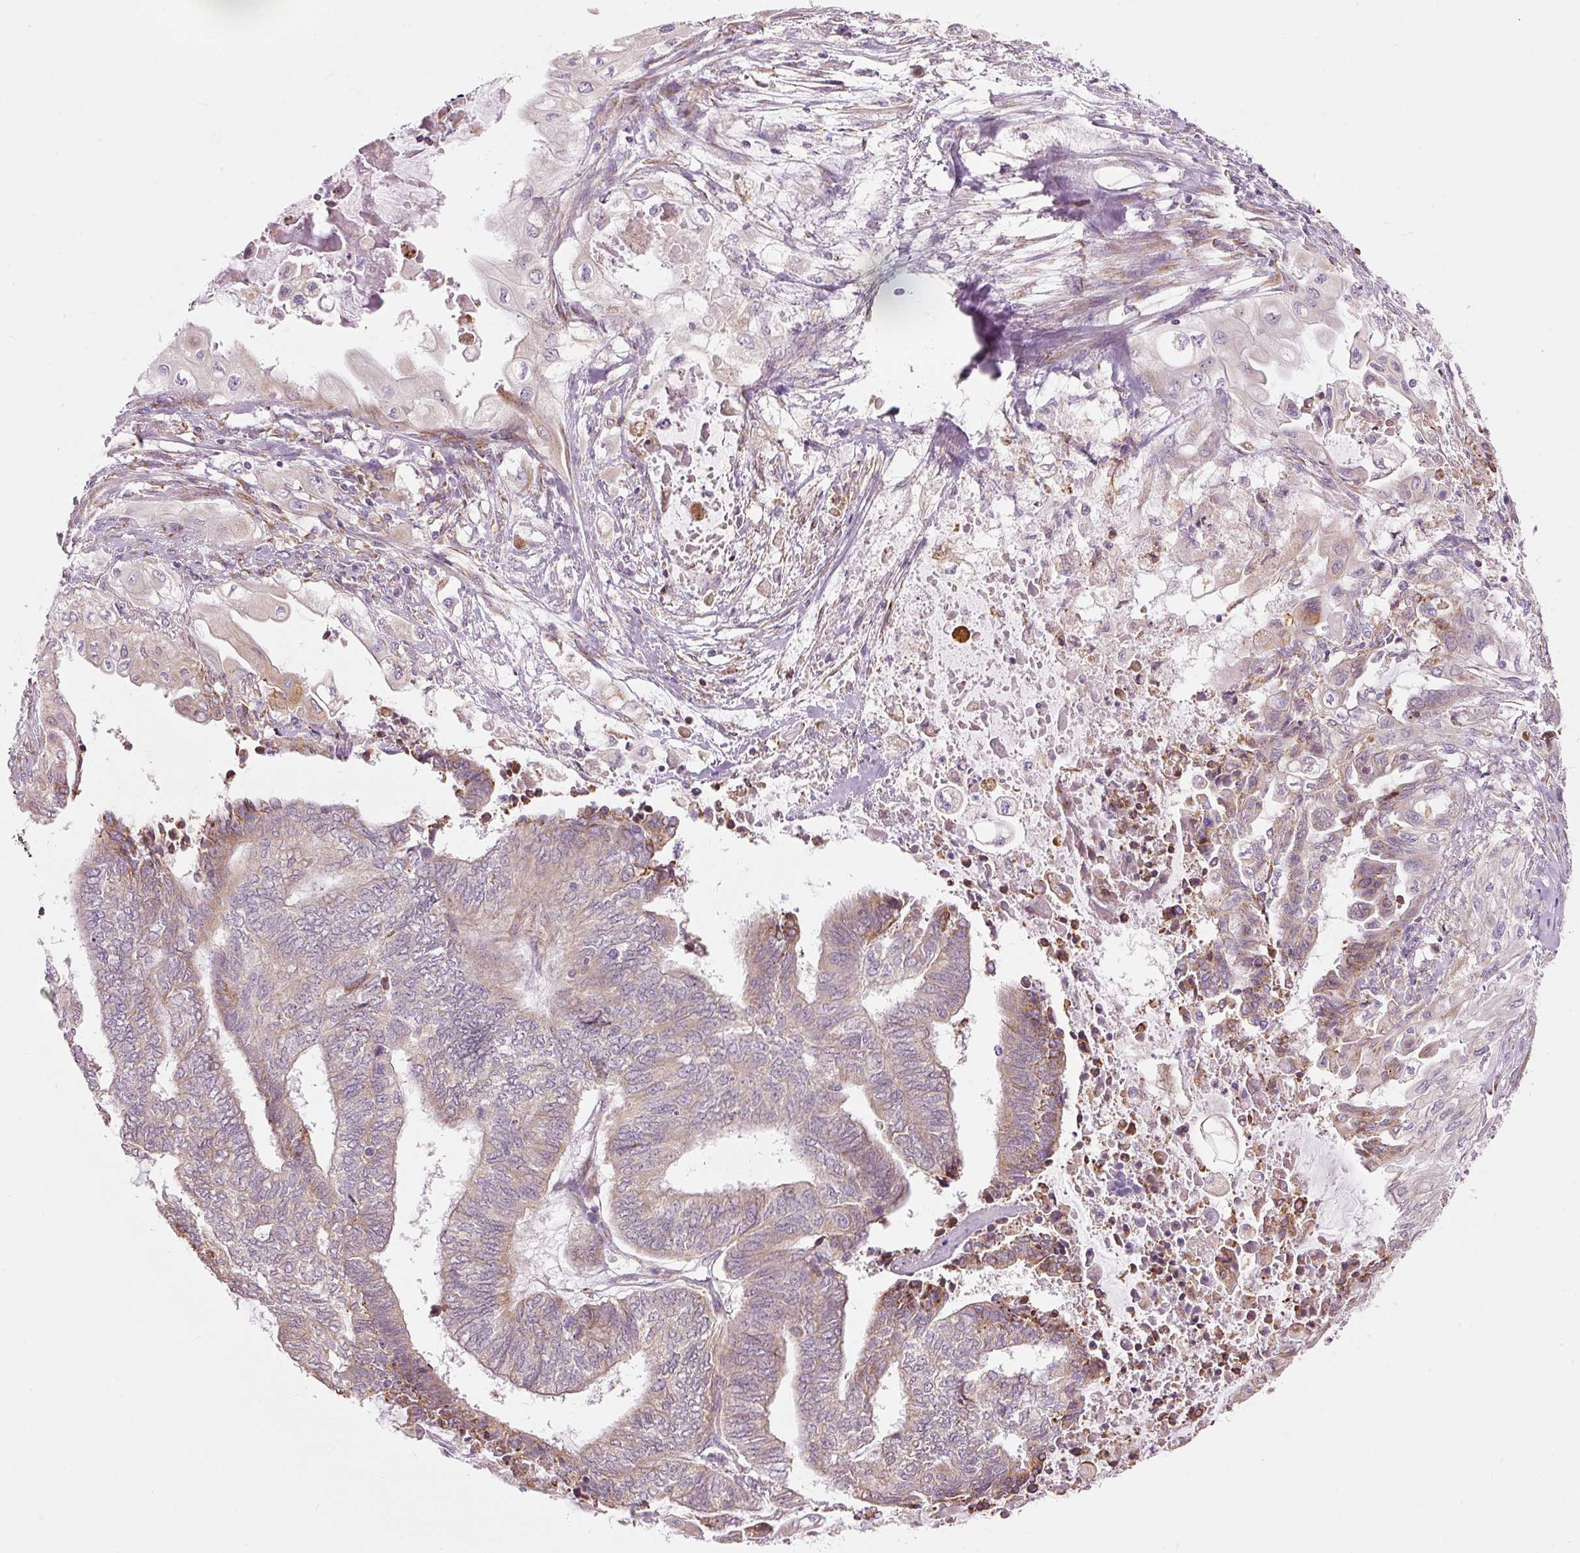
{"staining": {"intensity": "weak", "quantity": "<25%", "location": "cytoplasmic/membranous"}, "tissue": "endometrial cancer", "cell_type": "Tumor cells", "image_type": "cancer", "snomed": [{"axis": "morphology", "description": "Adenocarcinoma, NOS"}, {"axis": "topography", "description": "Uterus"}, {"axis": "topography", "description": "Endometrium"}], "caption": "Endometrial cancer was stained to show a protein in brown. There is no significant expression in tumor cells. (Brightfield microscopy of DAB IHC at high magnification).", "gene": "SNAPC5", "patient": {"sex": "female", "age": 70}}